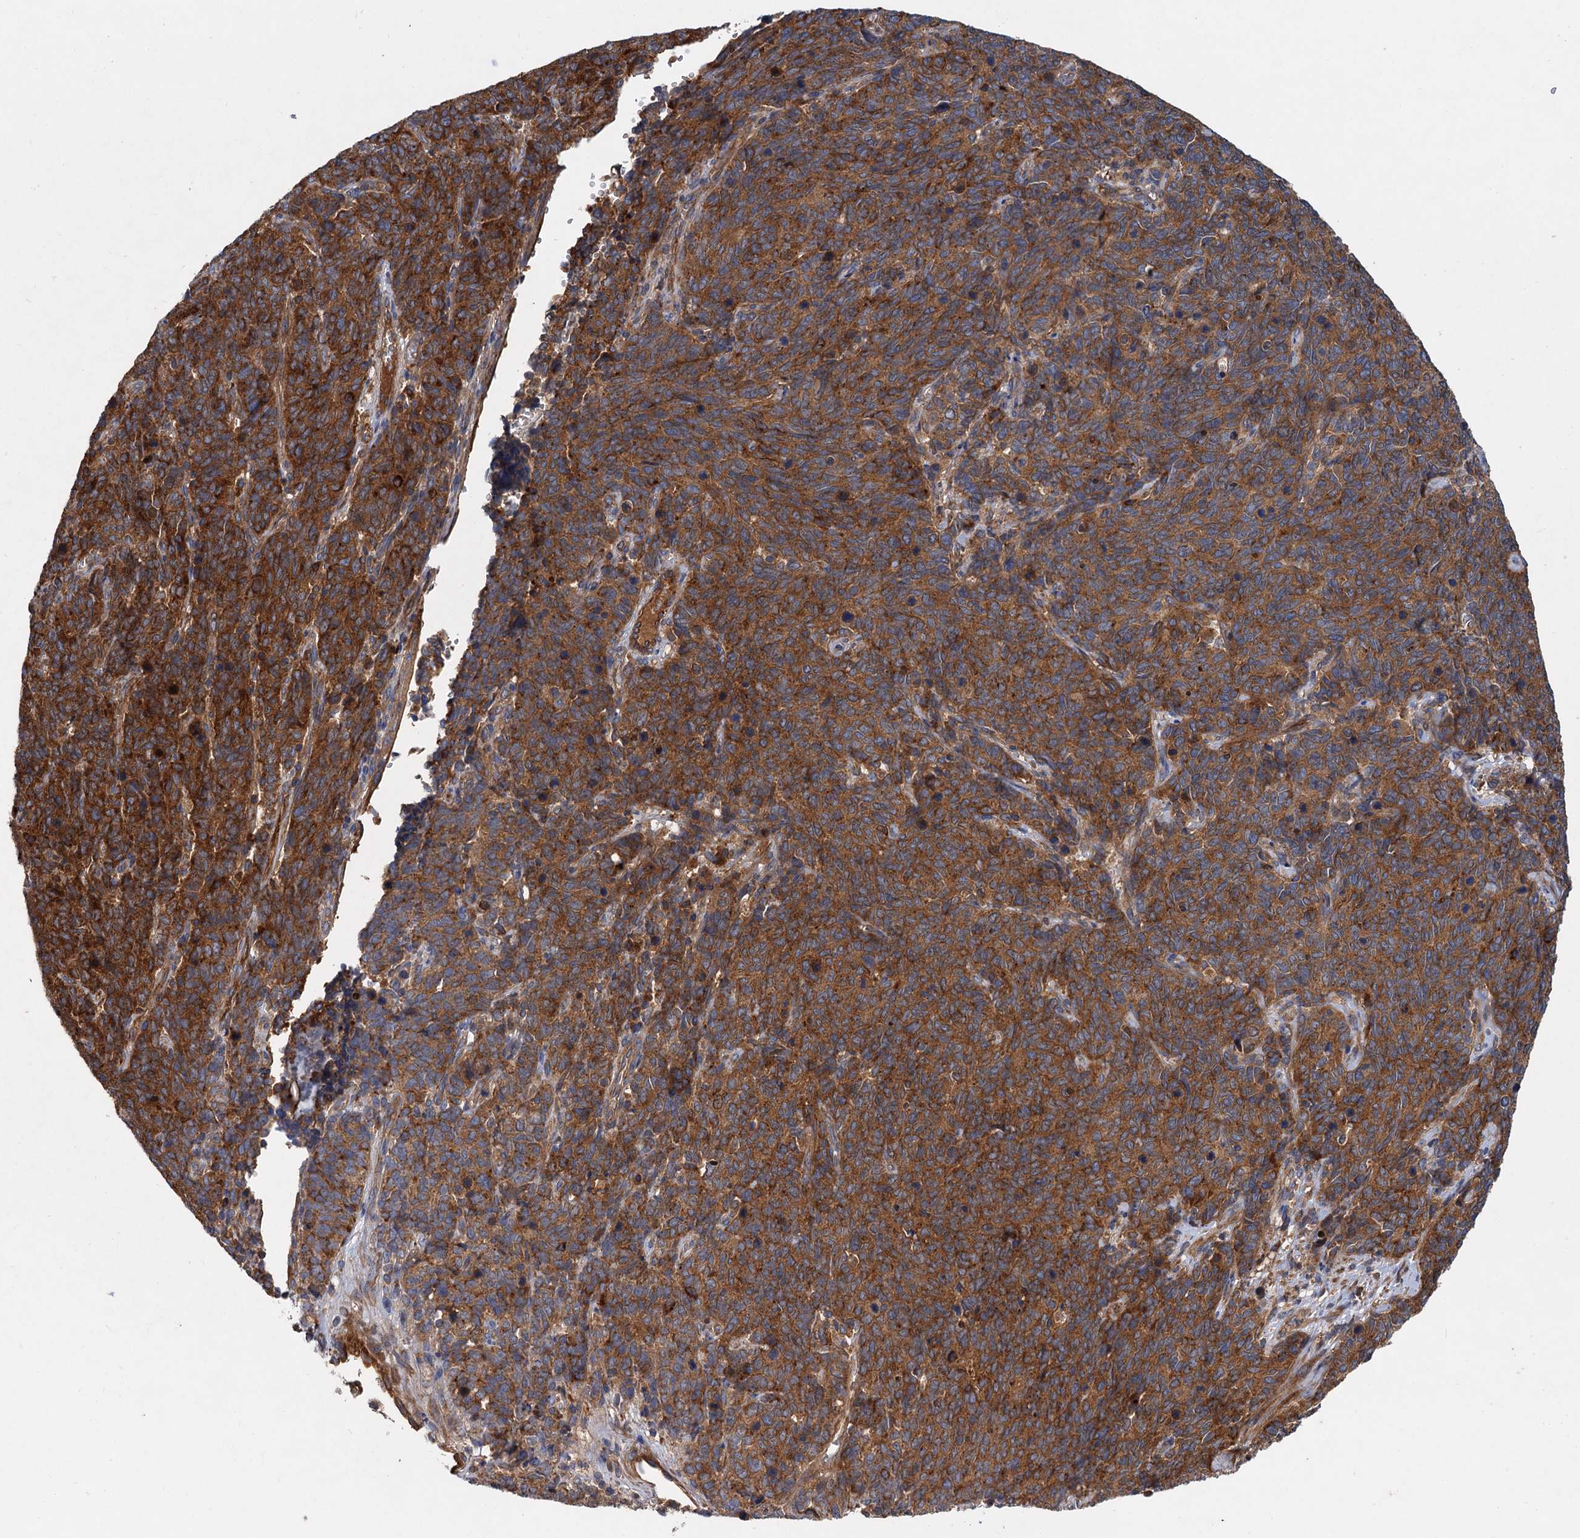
{"staining": {"intensity": "strong", "quantity": ">75%", "location": "cytoplasmic/membranous"}, "tissue": "cervical cancer", "cell_type": "Tumor cells", "image_type": "cancer", "snomed": [{"axis": "morphology", "description": "Squamous cell carcinoma, NOS"}, {"axis": "topography", "description": "Cervix"}], "caption": "This image displays immunohistochemistry staining of human cervical cancer (squamous cell carcinoma), with high strong cytoplasmic/membranous staining in approximately >75% of tumor cells.", "gene": "ALKBH7", "patient": {"sex": "female", "age": 60}}